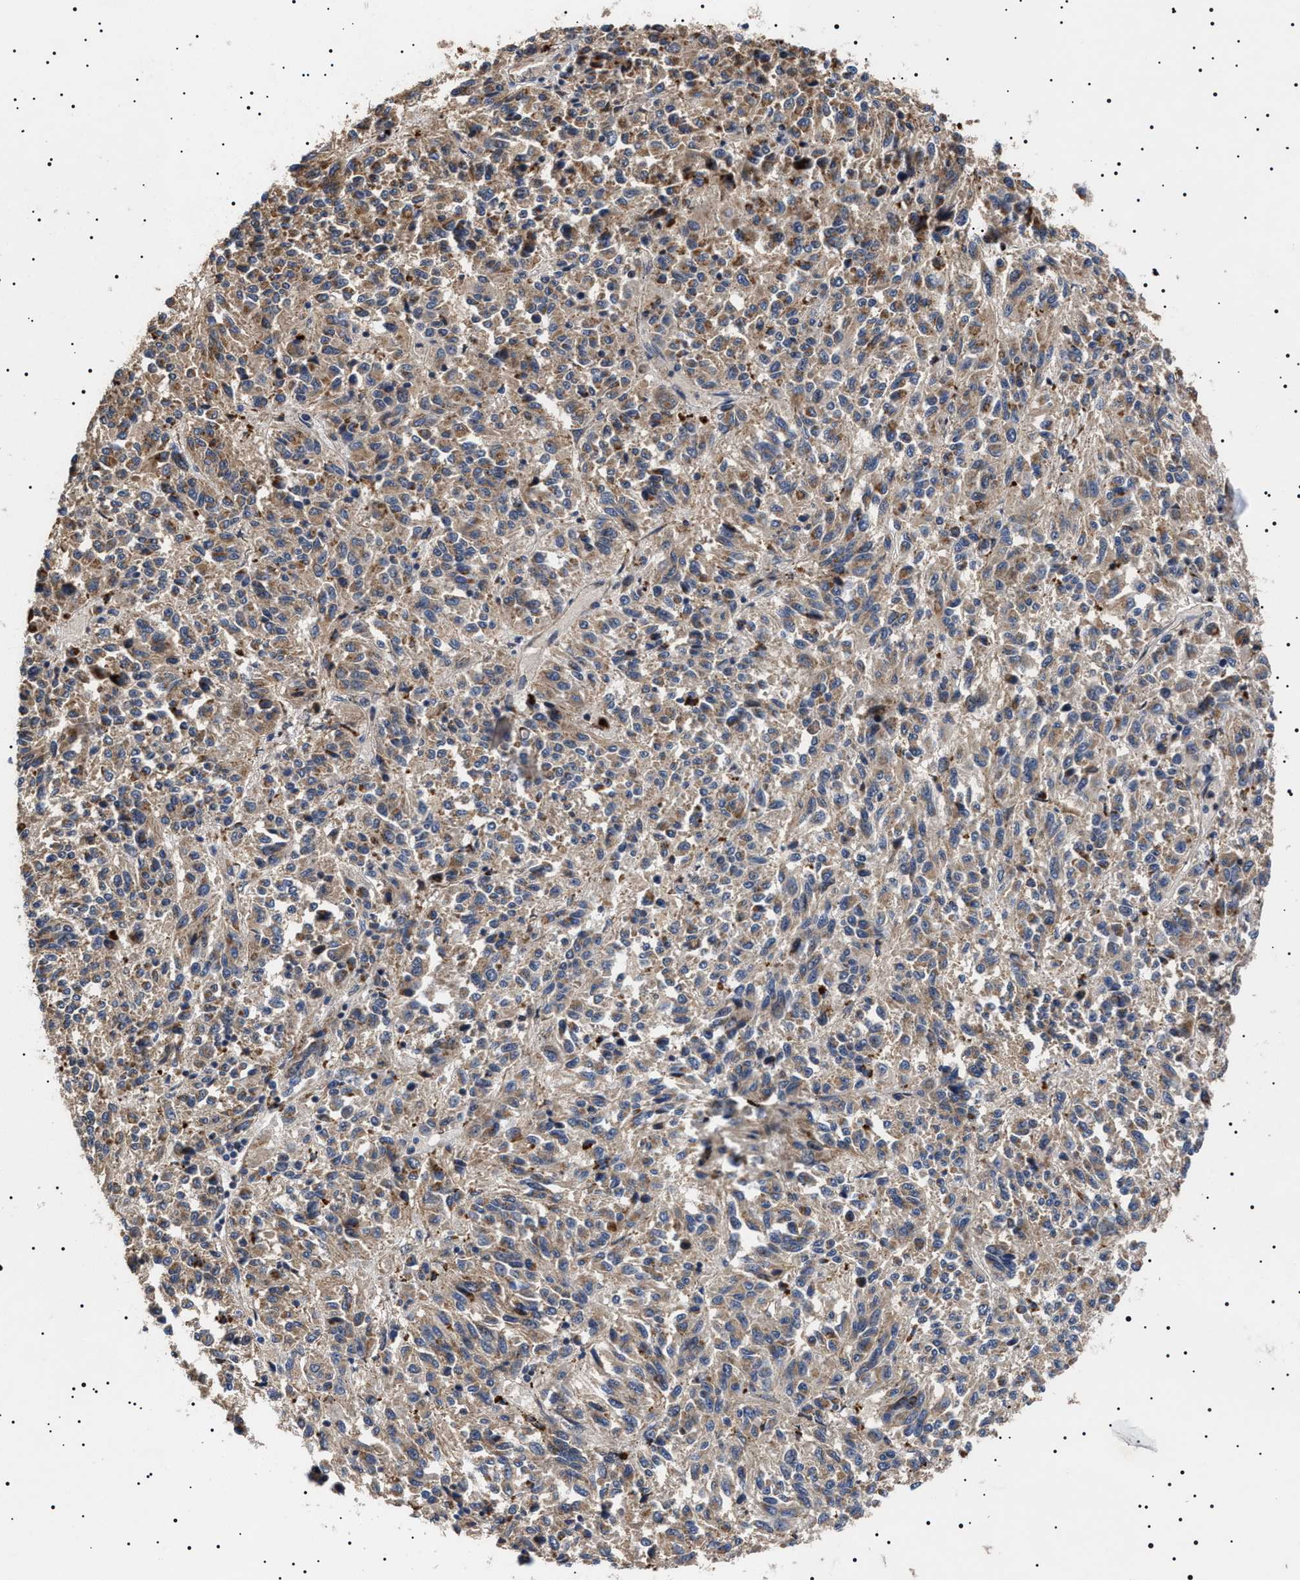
{"staining": {"intensity": "moderate", "quantity": ">75%", "location": "cytoplasmic/membranous"}, "tissue": "melanoma", "cell_type": "Tumor cells", "image_type": "cancer", "snomed": [{"axis": "morphology", "description": "Malignant melanoma, Metastatic site"}, {"axis": "topography", "description": "Lung"}], "caption": "Human malignant melanoma (metastatic site) stained with a brown dye reveals moderate cytoplasmic/membranous positive expression in approximately >75% of tumor cells.", "gene": "RAB34", "patient": {"sex": "male", "age": 64}}